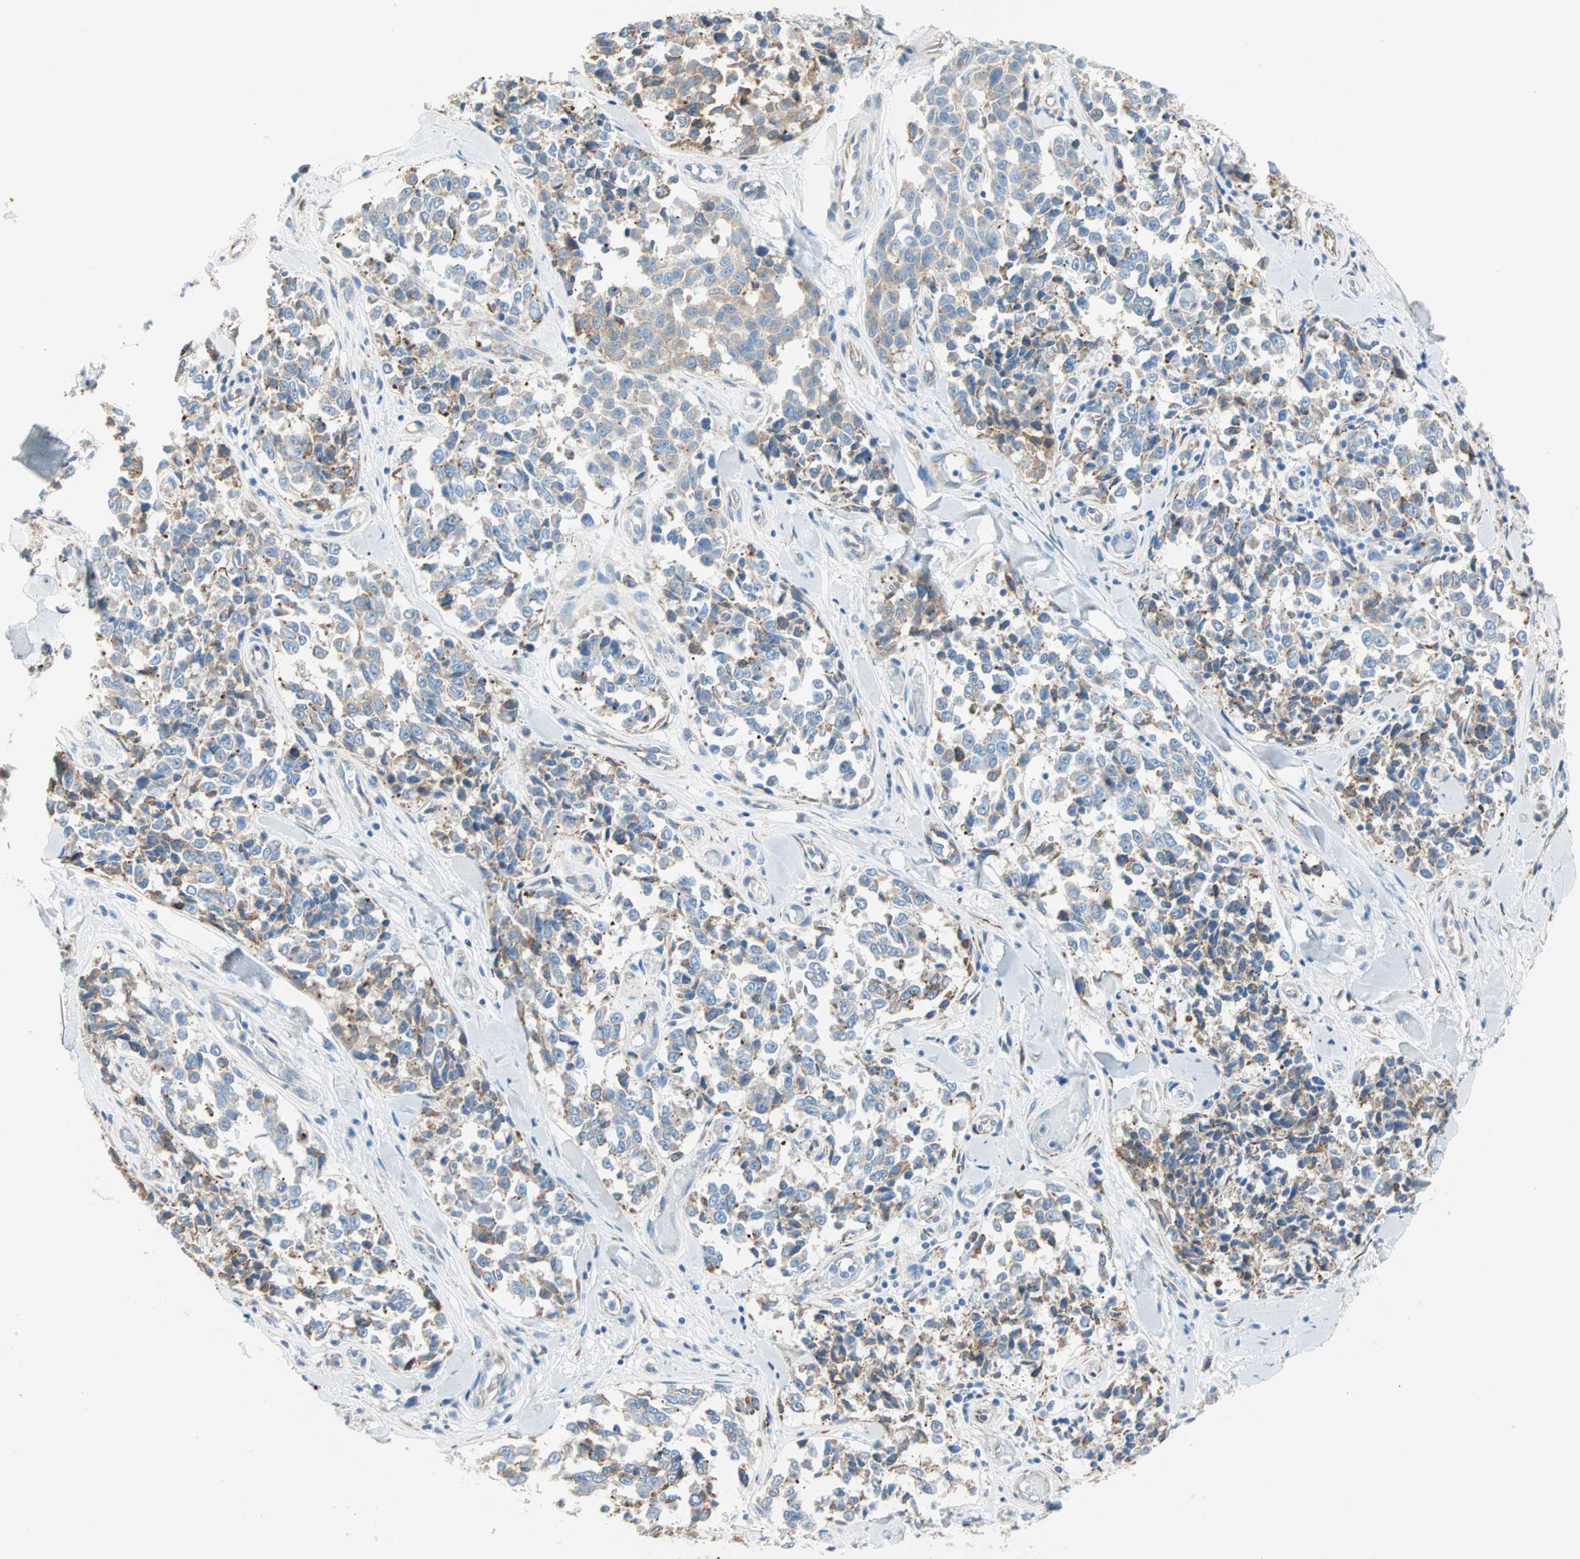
{"staining": {"intensity": "moderate", "quantity": "25%-75%", "location": "cytoplasmic/membranous"}, "tissue": "melanoma", "cell_type": "Tumor cells", "image_type": "cancer", "snomed": [{"axis": "morphology", "description": "Malignant melanoma, NOS"}, {"axis": "topography", "description": "Skin"}], "caption": "The immunohistochemical stain highlights moderate cytoplasmic/membranous expression in tumor cells of malignant melanoma tissue. Using DAB (3,3'-diaminobenzidine) (brown) and hematoxylin (blue) stains, captured at high magnification using brightfield microscopy.", "gene": "PLCXD1", "patient": {"sex": "female", "age": 64}}